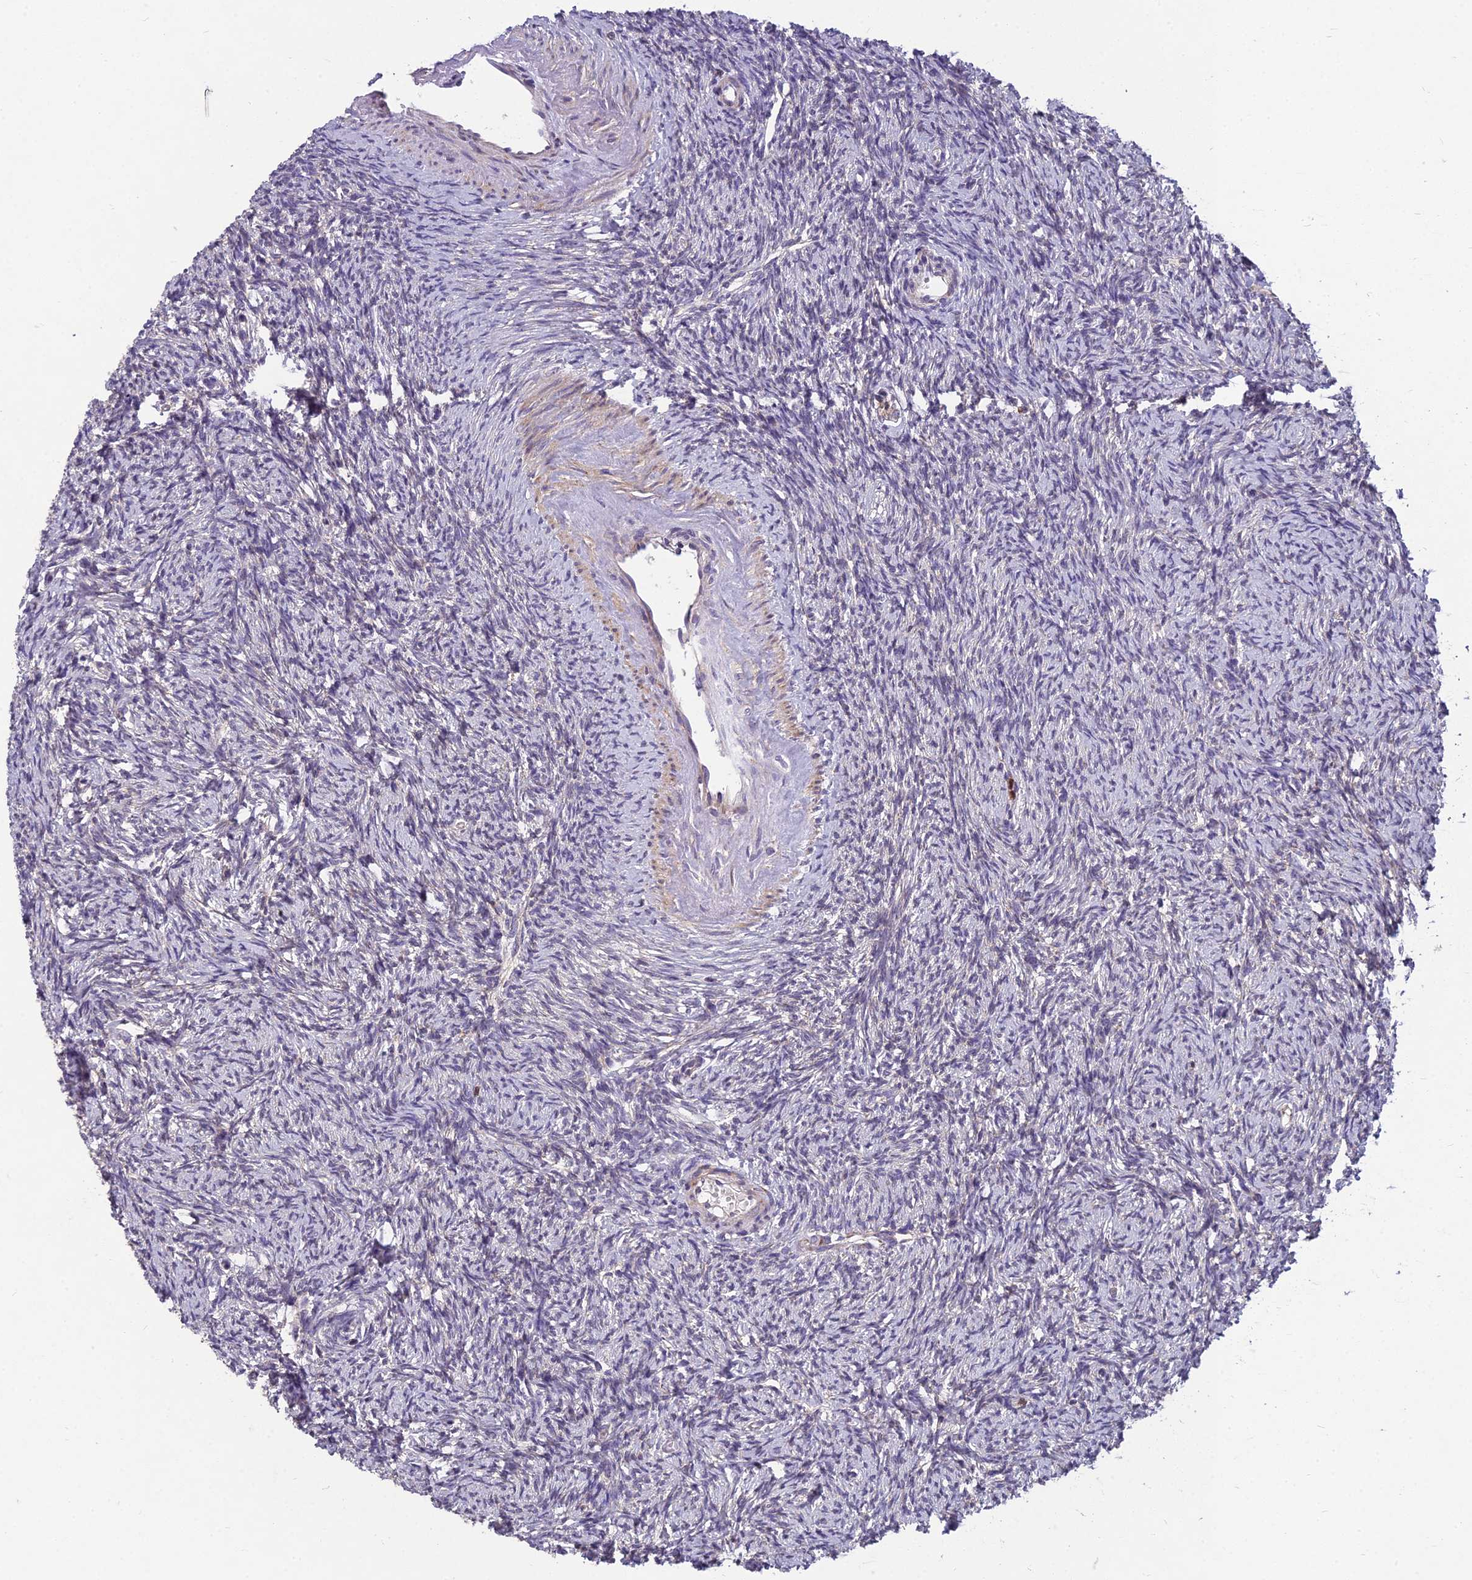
{"staining": {"intensity": "negative", "quantity": "none", "location": "none"}, "tissue": "ovary", "cell_type": "Ovarian stroma cells", "image_type": "normal", "snomed": [{"axis": "morphology", "description": "Normal tissue, NOS"}, {"axis": "morphology", "description": "Cyst, NOS"}, {"axis": "topography", "description": "Ovary"}], "caption": "Ovarian stroma cells are negative for protein expression in benign human ovary.", "gene": "ENSG00000188897", "patient": {"sex": "female", "age": 33}}